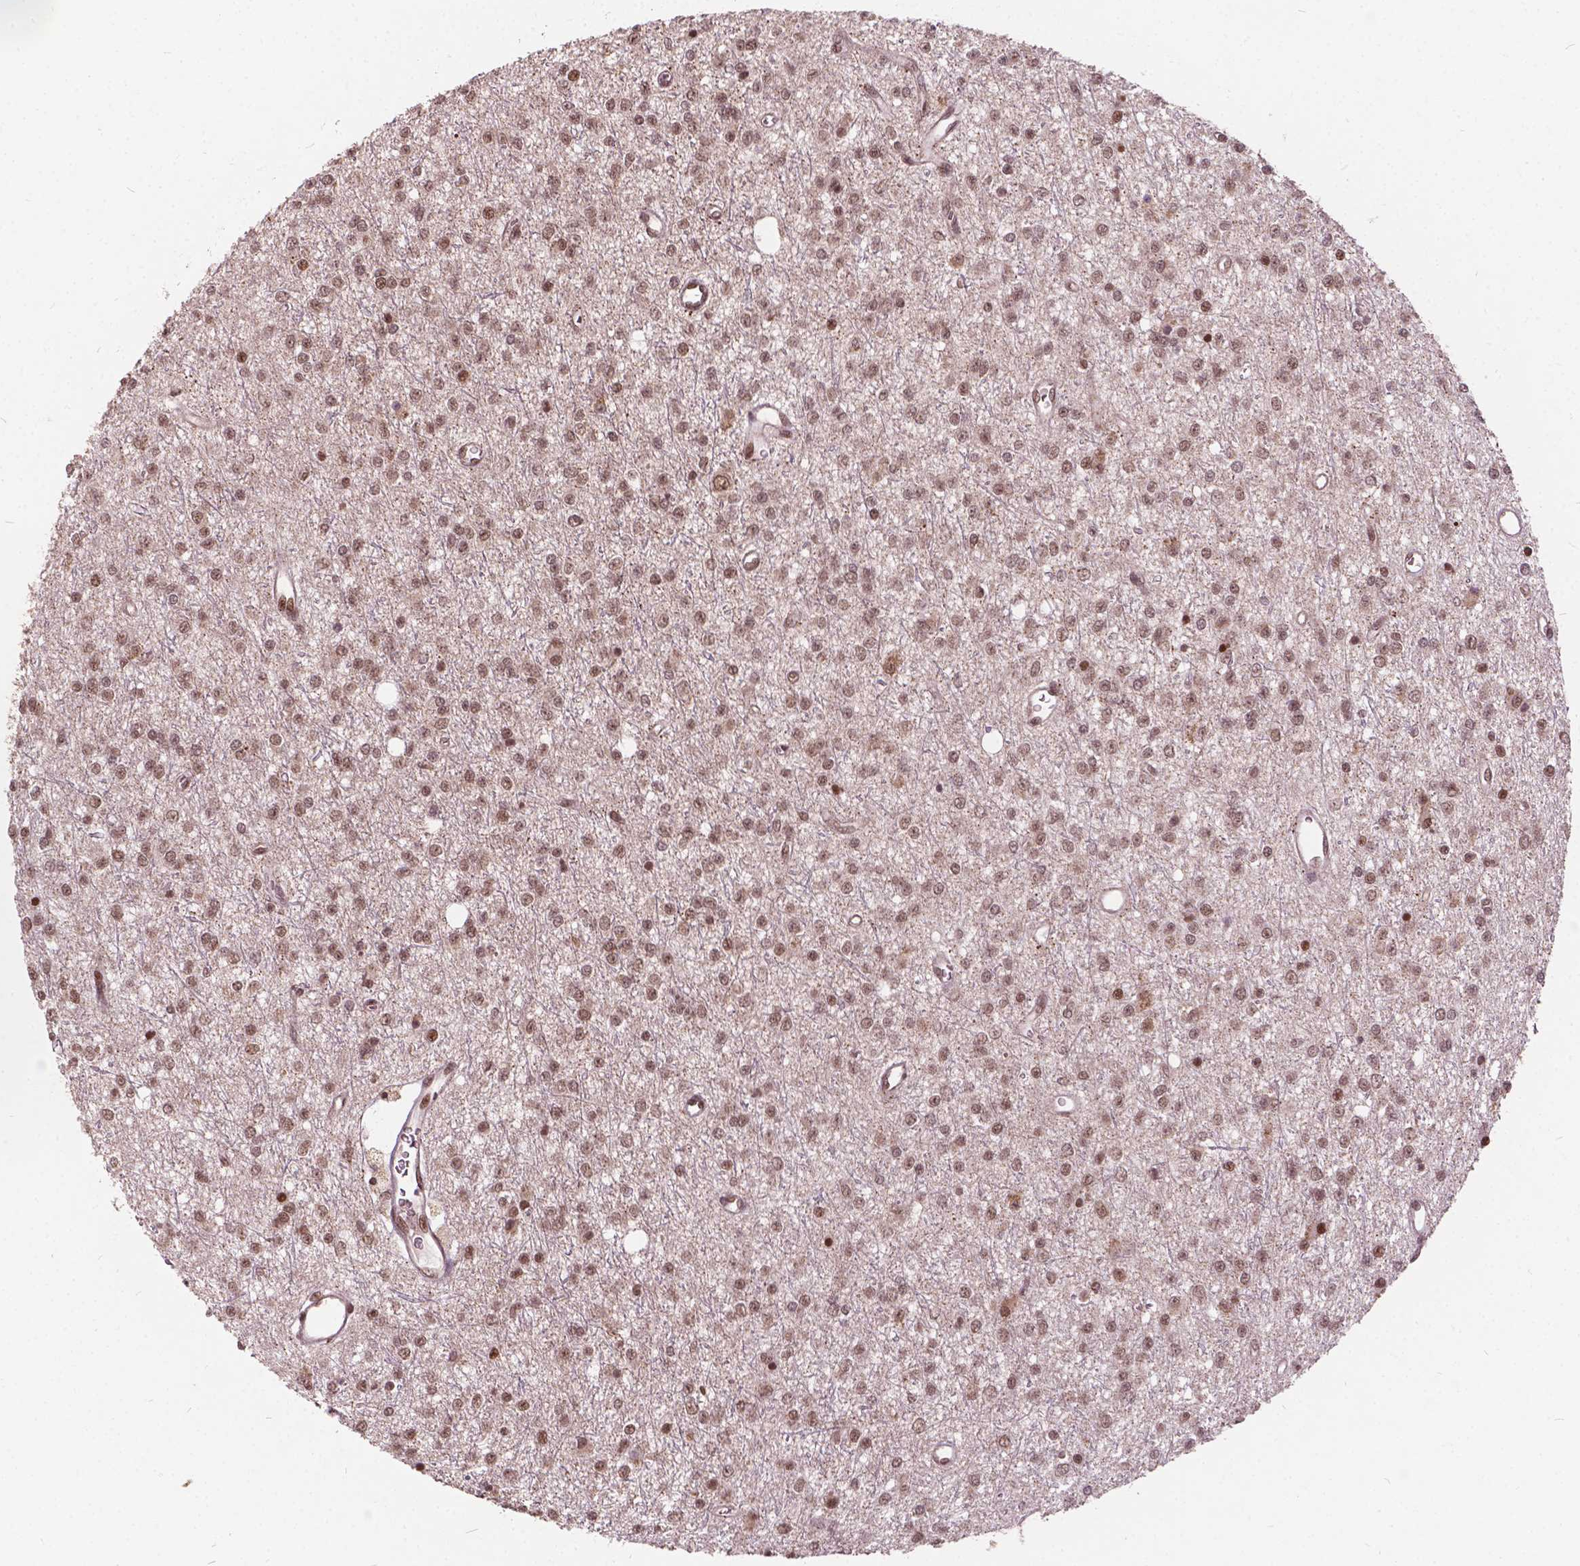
{"staining": {"intensity": "moderate", "quantity": ">75%", "location": "nuclear"}, "tissue": "glioma", "cell_type": "Tumor cells", "image_type": "cancer", "snomed": [{"axis": "morphology", "description": "Glioma, malignant, Low grade"}, {"axis": "topography", "description": "Brain"}], "caption": "High-power microscopy captured an immunohistochemistry (IHC) photomicrograph of glioma, revealing moderate nuclear expression in approximately >75% of tumor cells.", "gene": "GPS2", "patient": {"sex": "female", "age": 45}}